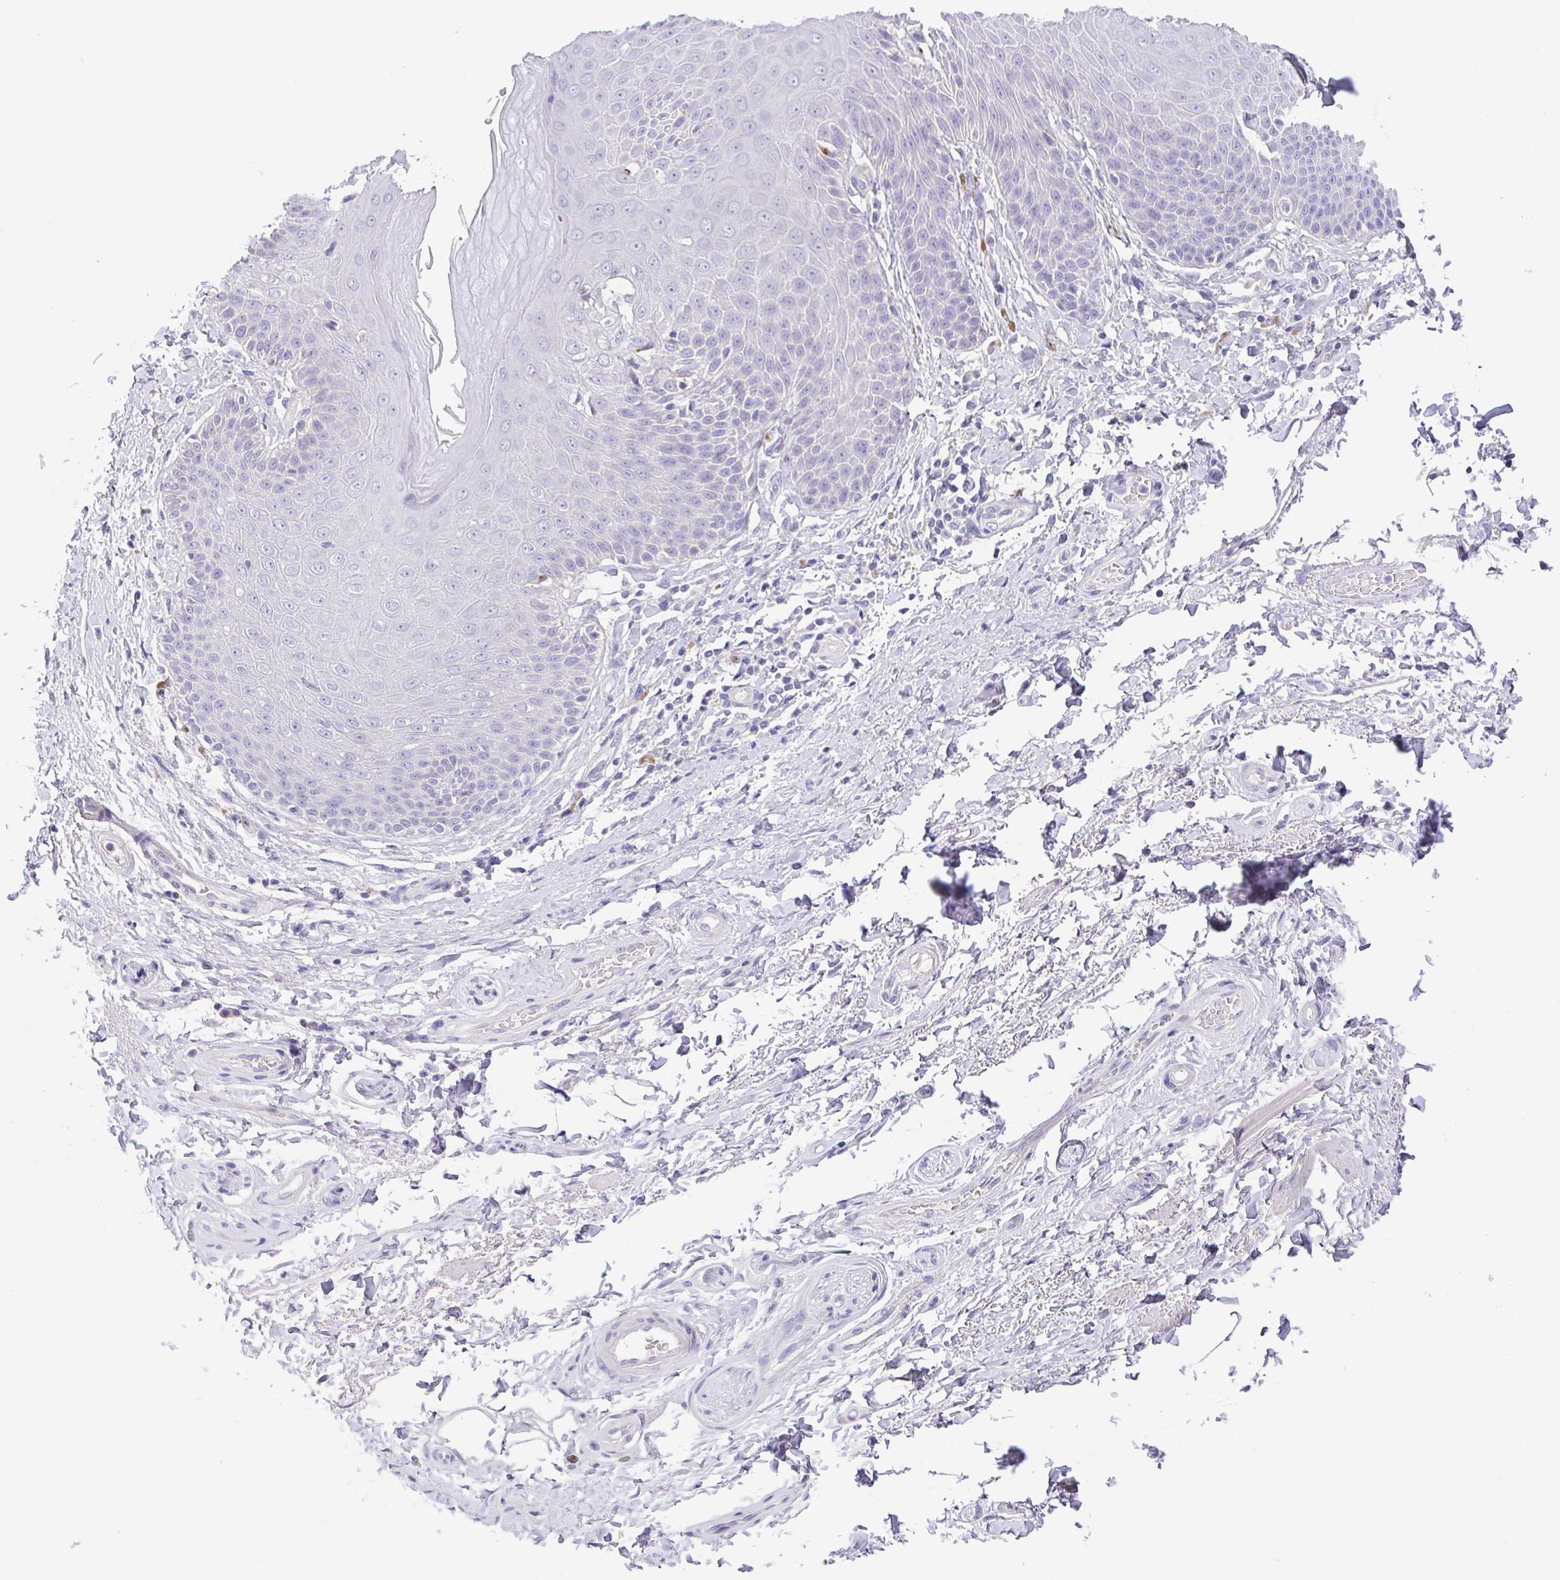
{"staining": {"intensity": "negative", "quantity": "none", "location": "none"}, "tissue": "adipose tissue", "cell_type": "Adipocytes", "image_type": "normal", "snomed": [{"axis": "morphology", "description": "Normal tissue, NOS"}, {"axis": "topography", "description": "Peripheral nerve tissue"}], "caption": "A histopathology image of adipose tissue stained for a protein displays no brown staining in adipocytes.", "gene": "PKDREJ", "patient": {"sex": "male", "age": 51}}